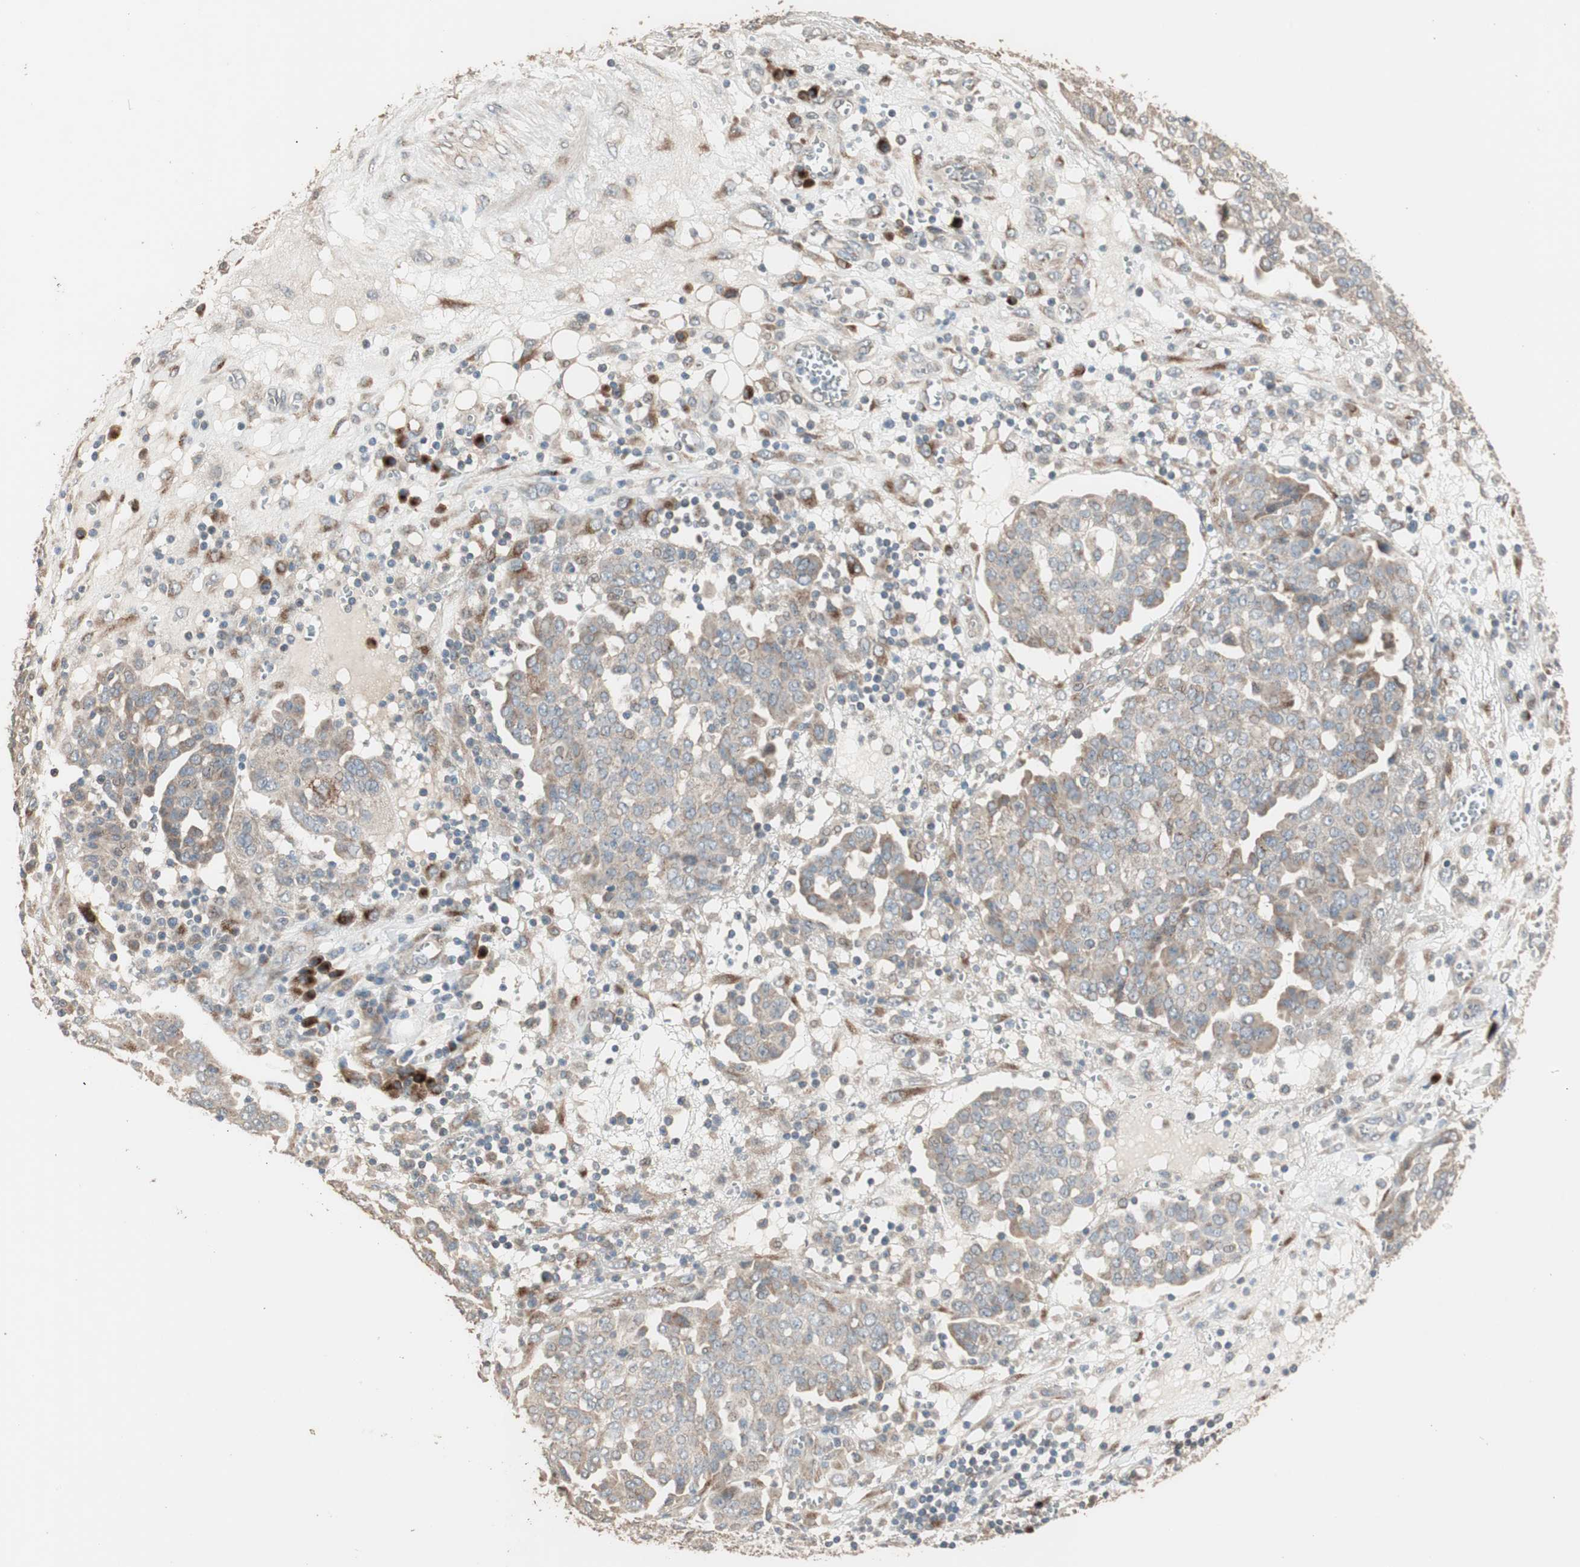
{"staining": {"intensity": "moderate", "quantity": ">75%", "location": "cytoplasmic/membranous"}, "tissue": "ovarian cancer", "cell_type": "Tumor cells", "image_type": "cancer", "snomed": [{"axis": "morphology", "description": "Cystadenocarcinoma, serous, NOS"}, {"axis": "topography", "description": "Soft tissue"}, {"axis": "topography", "description": "Ovary"}], "caption": "Protein staining of ovarian cancer (serous cystadenocarcinoma) tissue exhibits moderate cytoplasmic/membranous positivity in about >75% of tumor cells. The staining was performed using DAB (3,3'-diaminobenzidine) to visualize the protein expression in brown, while the nuclei were stained in blue with hematoxylin (Magnification: 20x).", "gene": "RARRES1", "patient": {"sex": "female", "age": 57}}